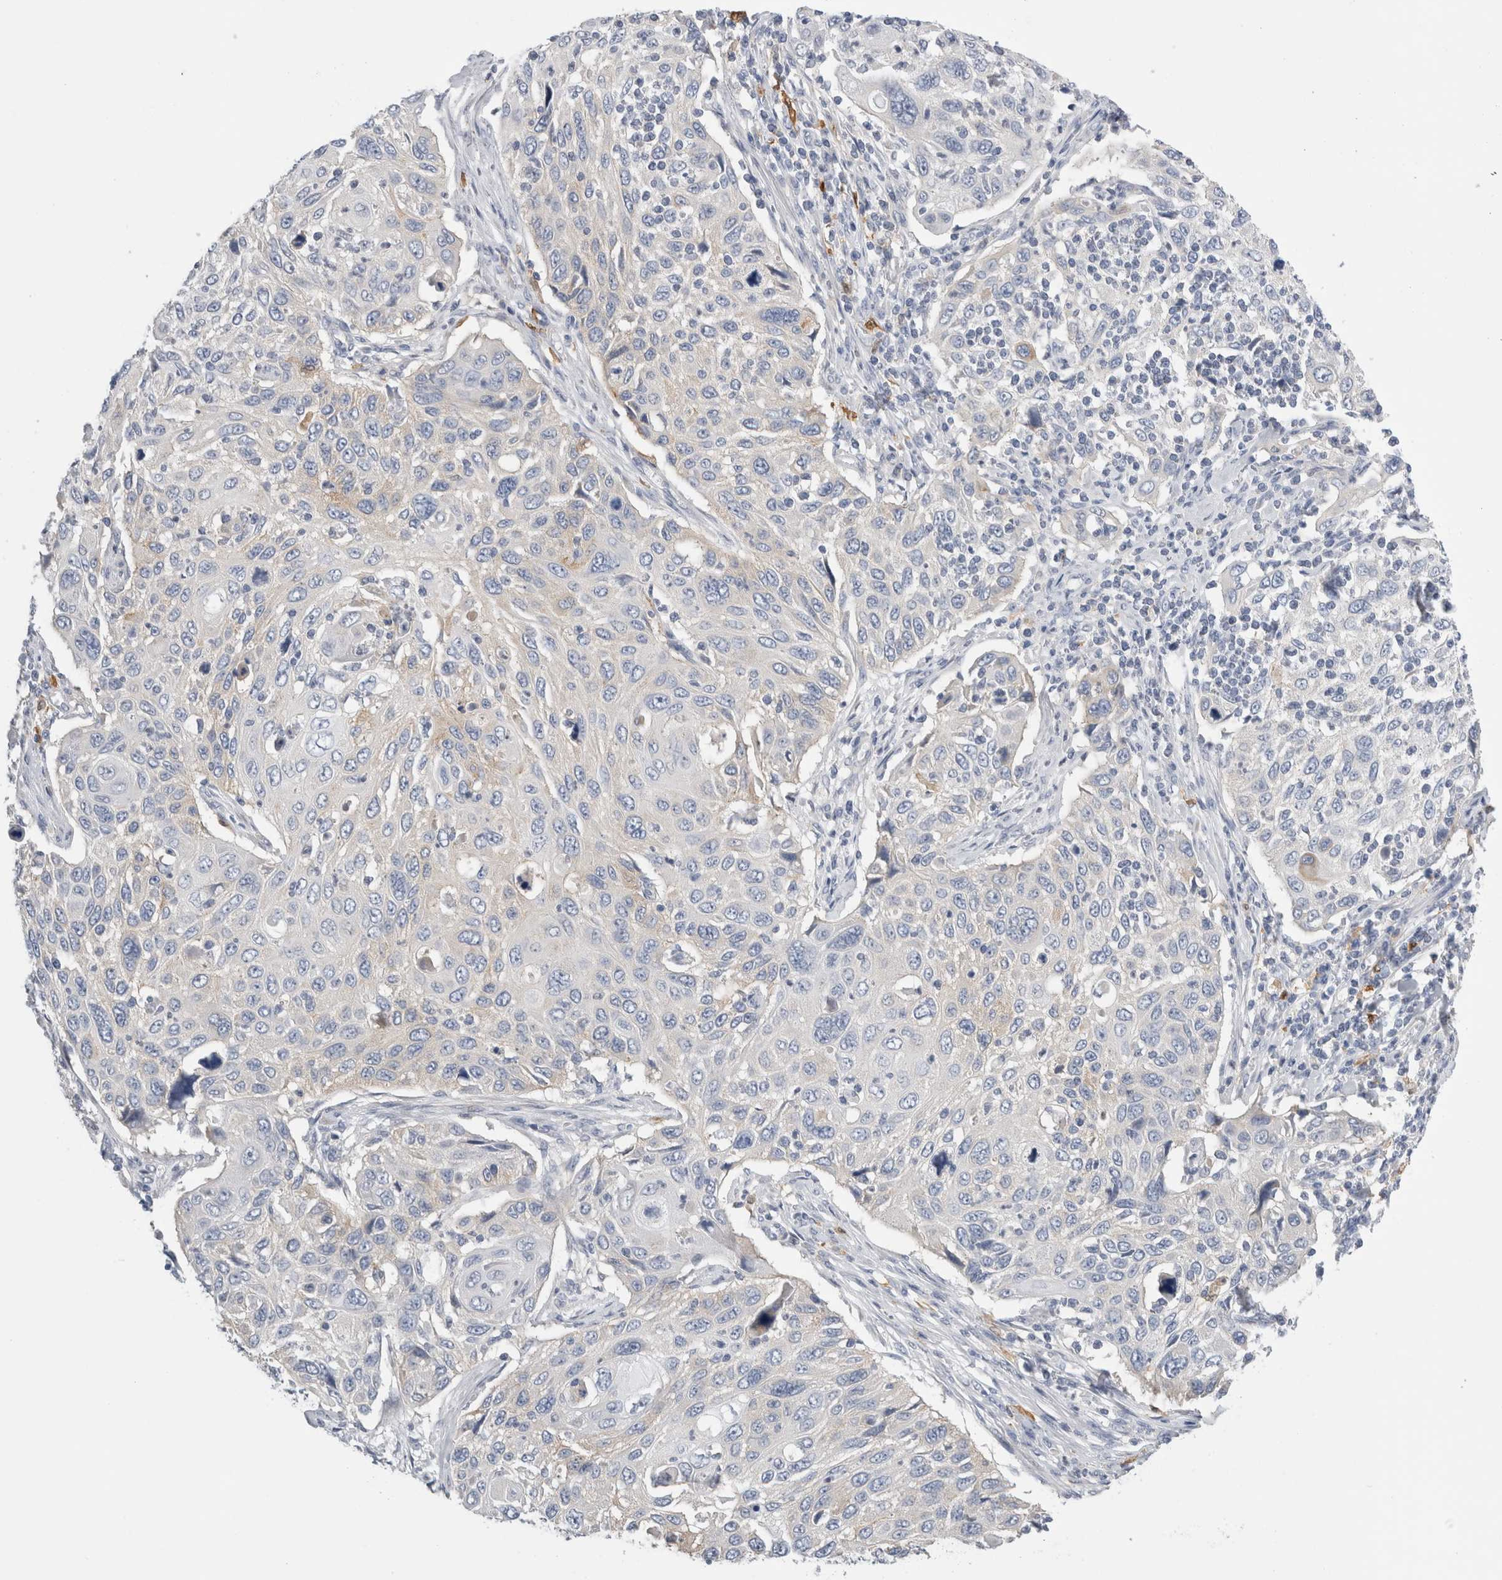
{"staining": {"intensity": "weak", "quantity": "<25%", "location": "cytoplasmic/membranous"}, "tissue": "cervical cancer", "cell_type": "Tumor cells", "image_type": "cancer", "snomed": [{"axis": "morphology", "description": "Squamous cell carcinoma, NOS"}, {"axis": "topography", "description": "Cervix"}], "caption": "High power microscopy photomicrograph of an IHC histopathology image of cervical cancer, revealing no significant staining in tumor cells.", "gene": "SLC20A2", "patient": {"sex": "female", "age": 70}}